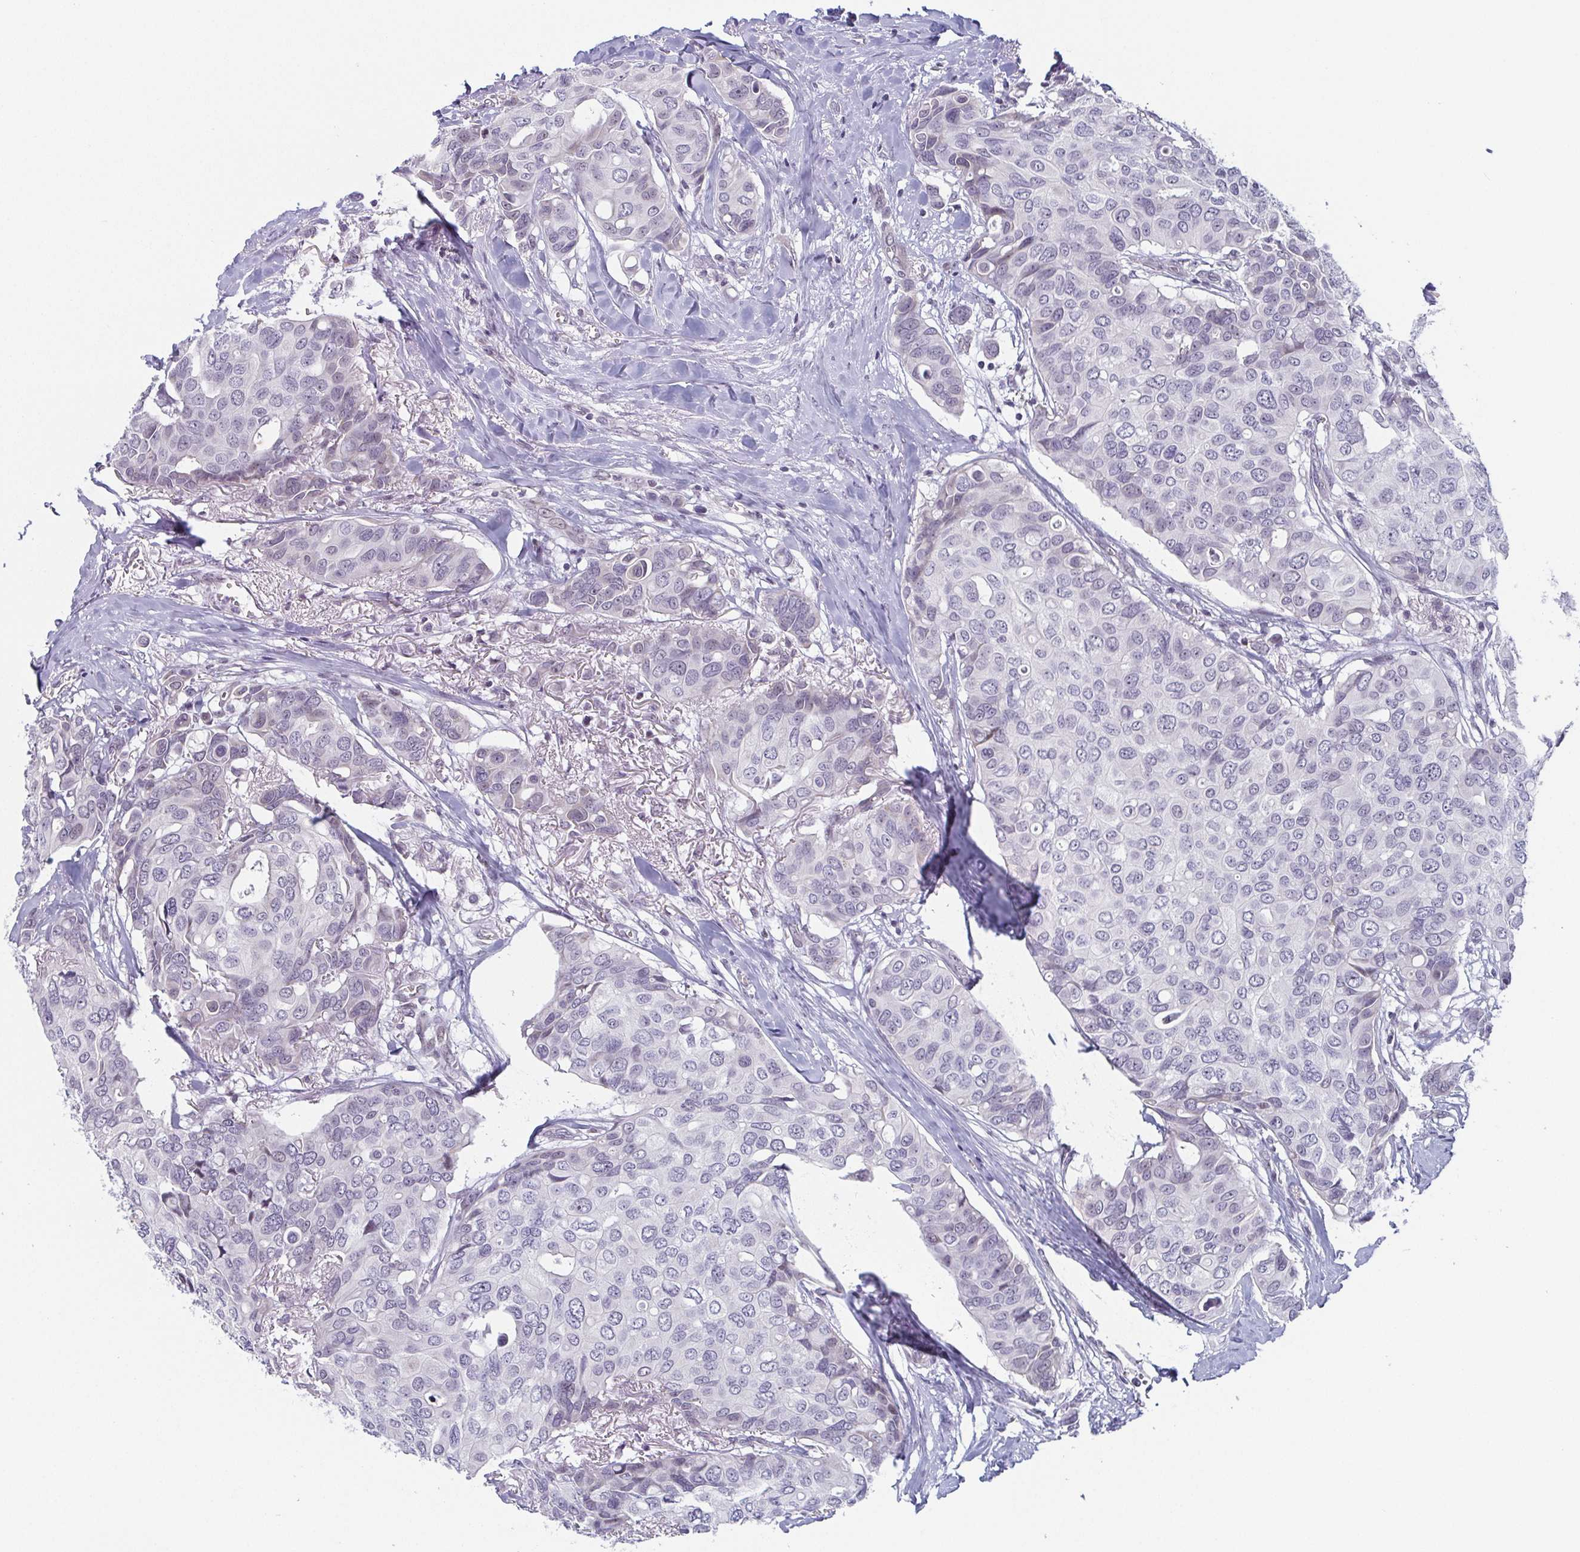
{"staining": {"intensity": "negative", "quantity": "none", "location": "none"}, "tissue": "breast cancer", "cell_type": "Tumor cells", "image_type": "cancer", "snomed": [{"axis": "morphology", "description": "Duct carcinoma"}, {"axis": "topography", "description": "Breast"}], "caption": "There is no significant expression in tumor cells of breast cancer.", "gene": "EXOSC7", "patient": {"sex": "female", "age": 54}}